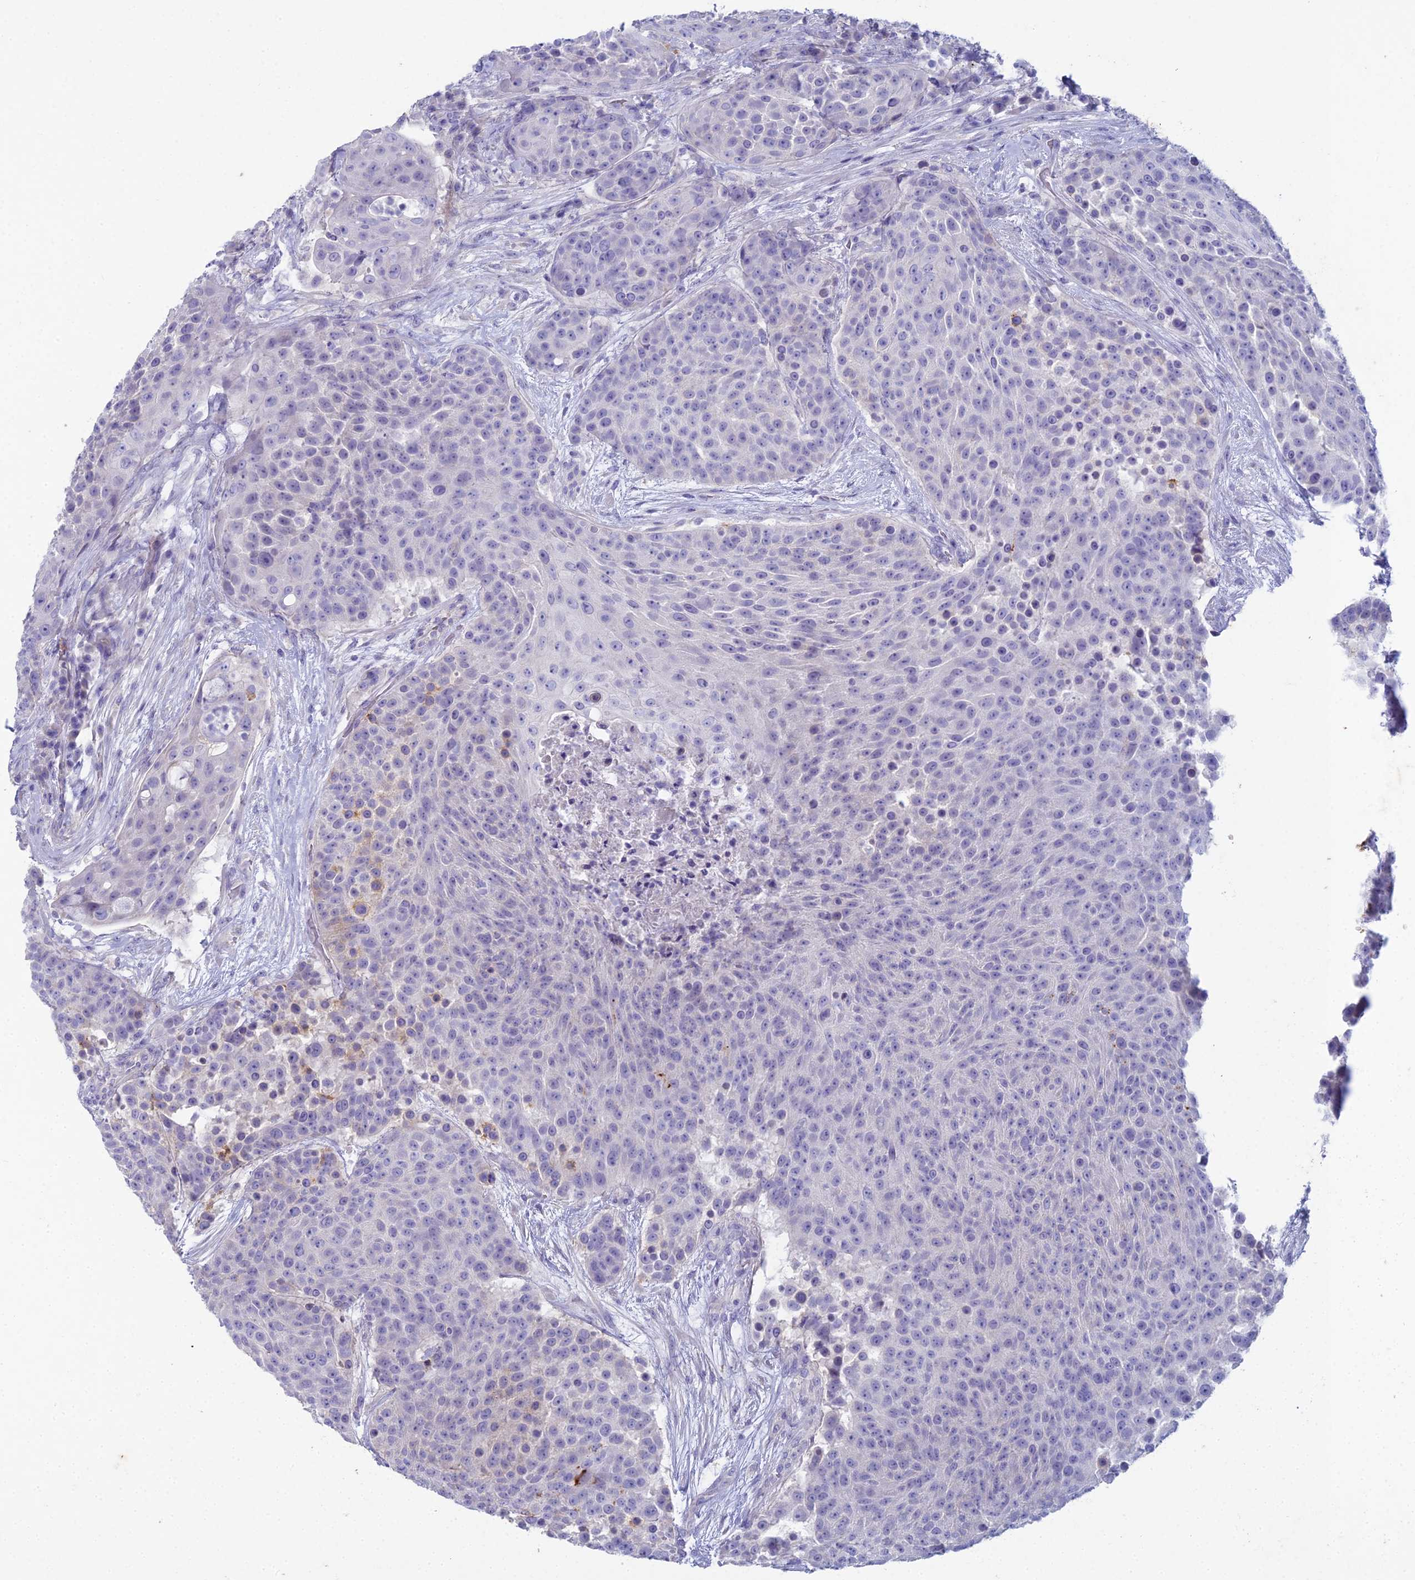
{"staining": {"intensity": "negative", "quantity": "none", "location": "none"}, "tissue": "urothelial cancer", "cell_type": "Tumor cells", "image_type": "cancer", "snomed": [{"axis": "morphology", "description": "Urothelial carcinoma, High grade"}, {"axis": "topography", "description": "Urinary bladder"}], "caption": "The image shows no significant positivity in tumor cells of urothelial carcinoma (high-grade). (Immunohistochemistry, brightfield microscopy, high magnification).", "gene": "NCAM1", "patient": {"sex": "female", "age": 63}}